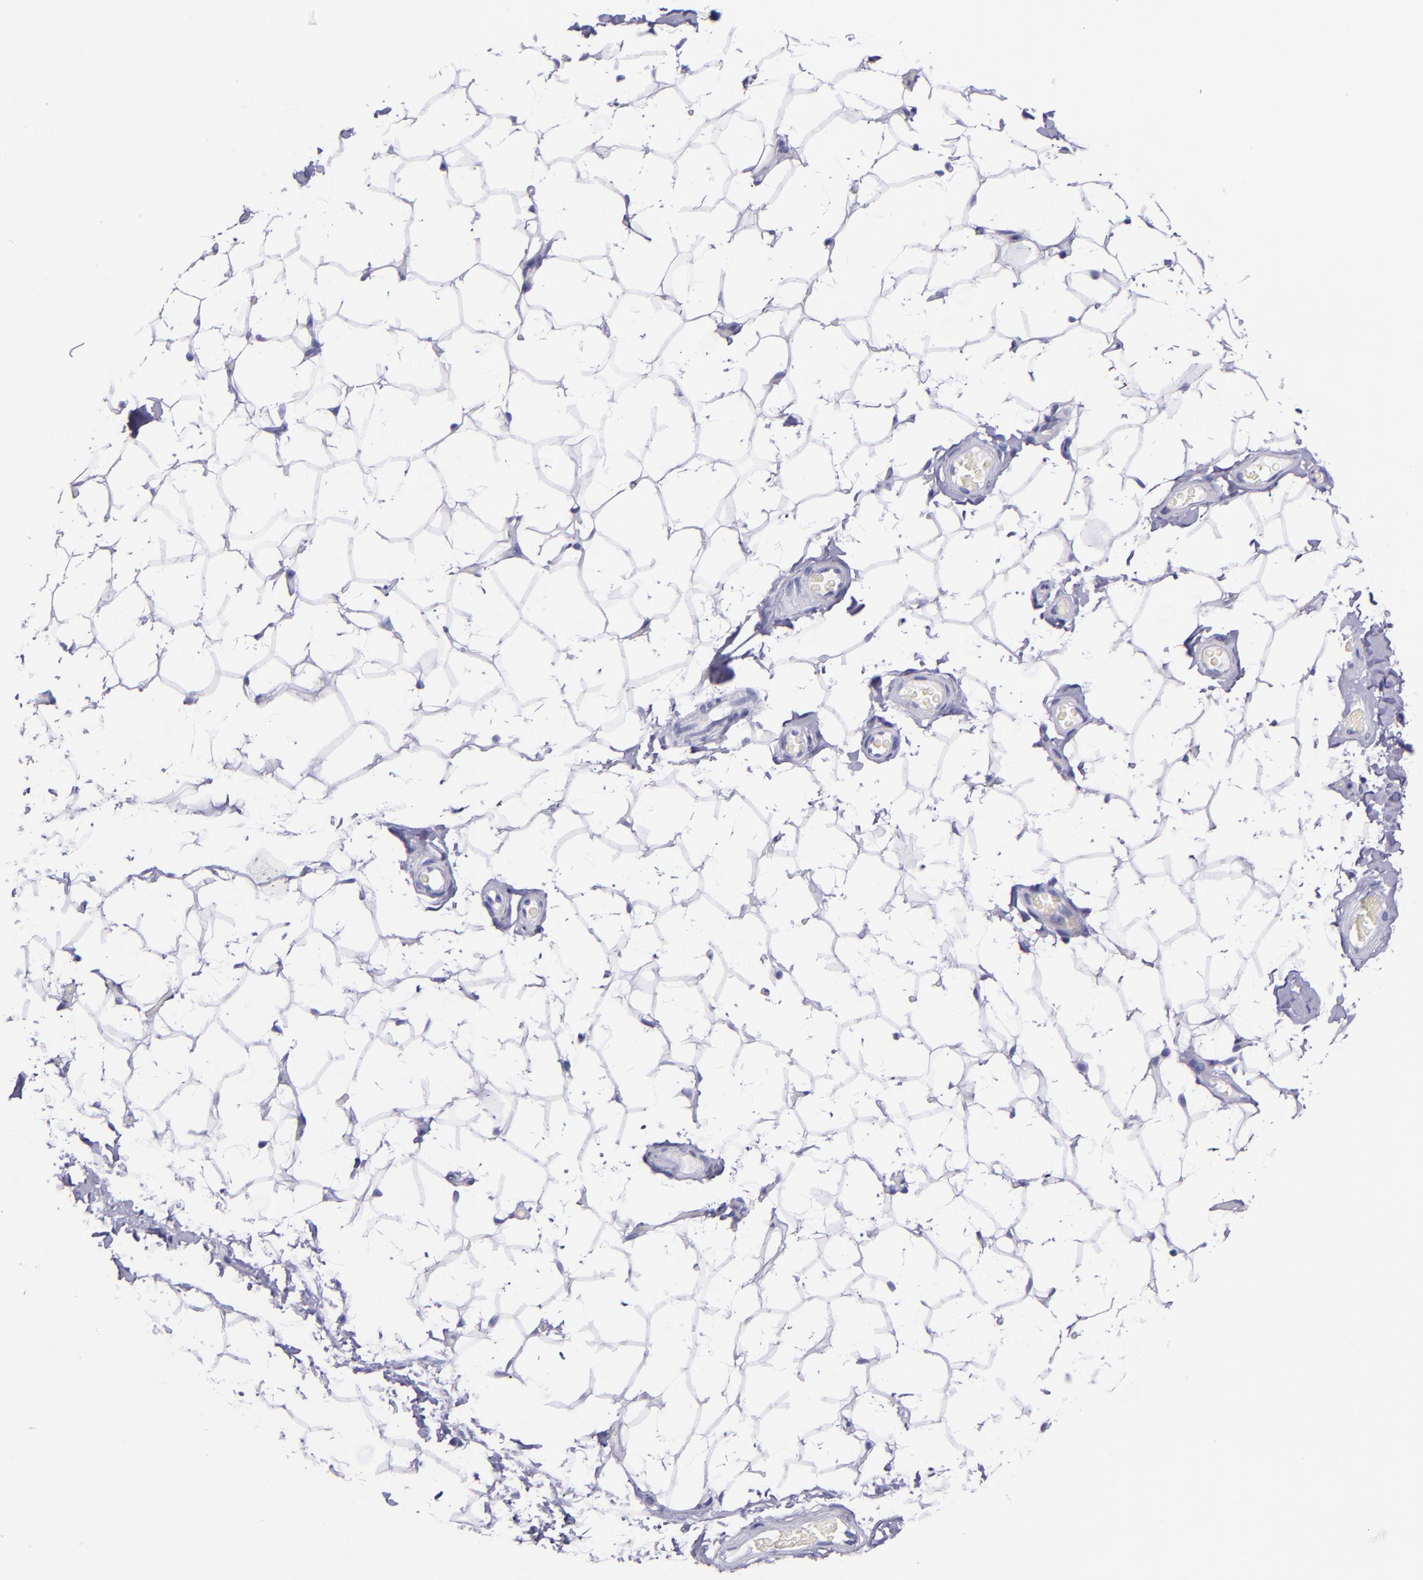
{"staining": {"intensity": "negative", "quantity": "none", "location": "none"}, "tissue": "adipose tissue", "cell_type": "Adipocytes", "image_type": "normal", "snomed": [{"axis": "morphology", "description": "Normal tissue, NOS"}, {"axis": "topography", "description": "Soft tissue"}], "caption": "Immunohistochemistry of benign adipose tissue shows no staining in adipocytes. The staining is performed using DAB (3,3'-diaminobenzidine) brown chromogen with nuclei counter-stained in using hematoxylin.", "gene": "SLPI", "patient": {"sex": "male", "age": 26}}